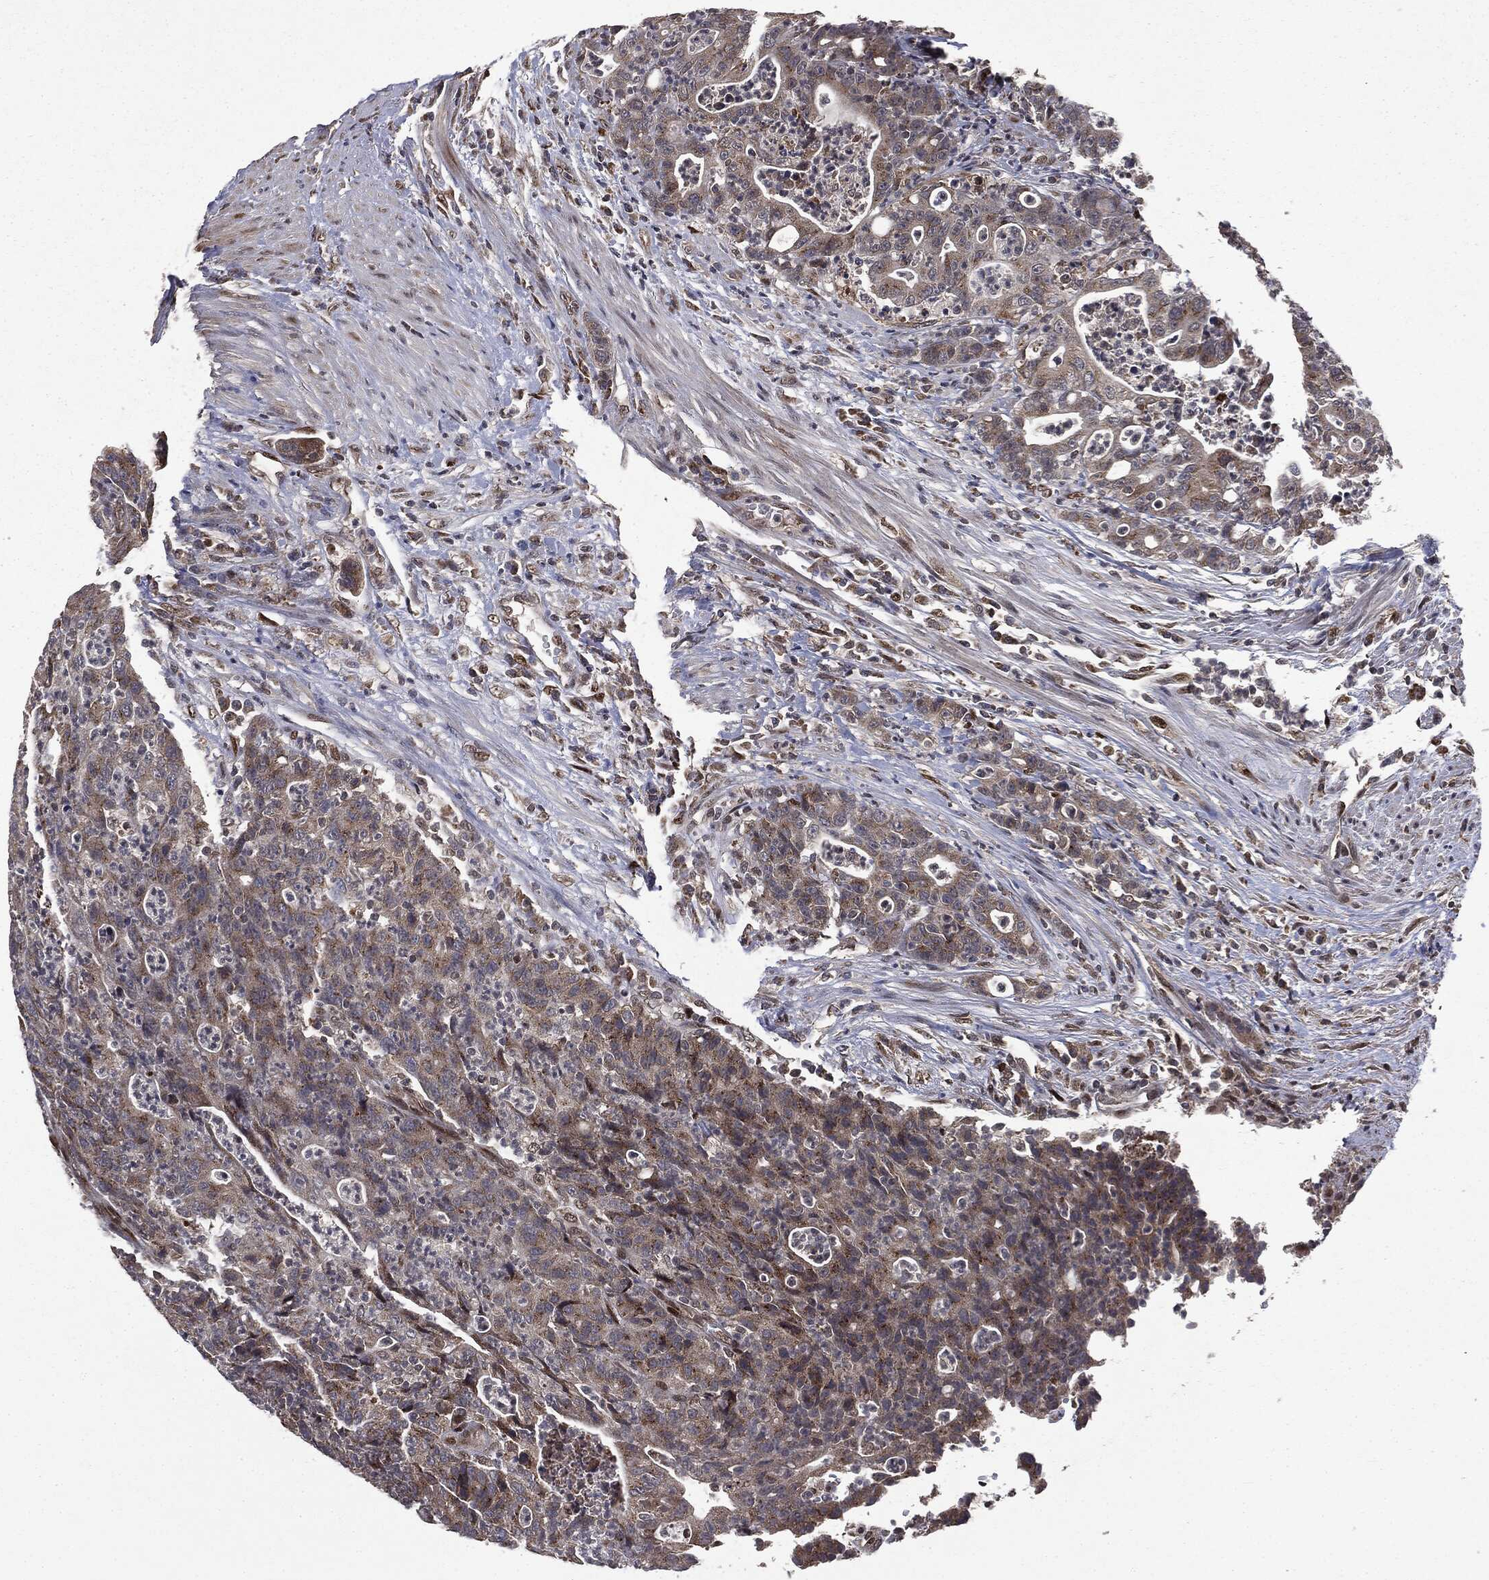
{"staining": {"intensity": "moderate", "quantity": "25%-75%", "location": "cytoplasmic/membranous"}, "tissue": "colorectal cancer", "cell_type": "Tumor cells", "image_type": "cancer", "snomed": [{"axis": "morphology", "description": "Adenocarcinoma, NOS"}, {"axis": "topography", "description": "Colon"}], "caption": "IHC histopathology image of neoplastic tissue: adenocarcinoma (colorectal) stained using IHC displays medium levels of moderate protein expression localized specifically in the cytoplasmic/membranous of tumor cells, appearing as a cytoplasmic/membranous brown color.", "gene": "PLPPR2", "patient": {"sex": "male", "age": 70}}